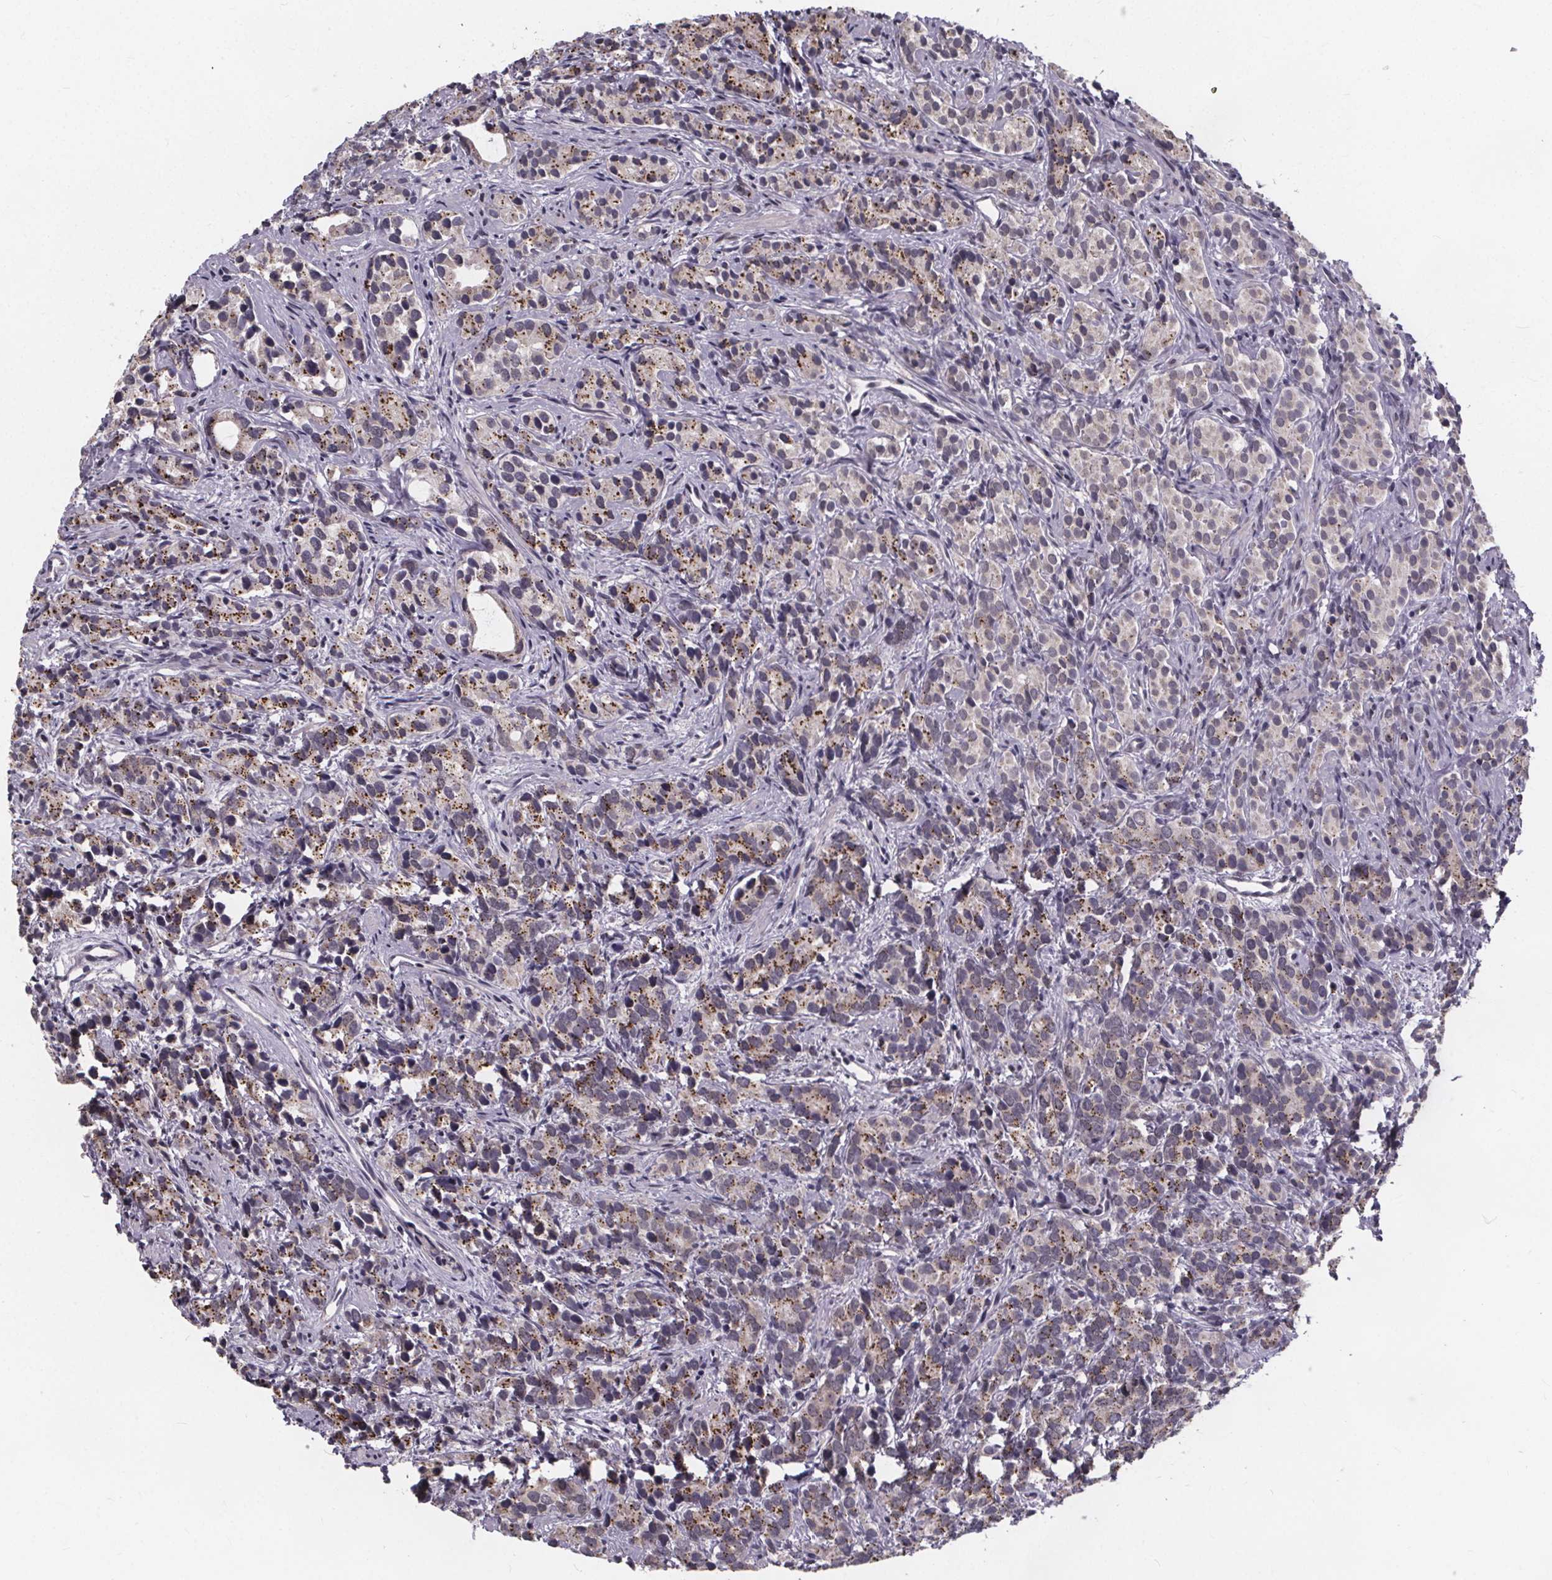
{"staining": {"intensity": "moderate", "quantity": "25%-75%", "location": "cytoplasmic/membranous"}, "tissue": "prostate cancer", "cell_type": "Tumor cells", "image_type": "cancer", "snomed": [{"axis": "morphology", "description": "Adenocarcinoma, High grade"}, {"axis": "topography", "description": "Prostate"}], "caption": "Prostate cancer (adenocarcinoma (high-grade)) stained for a protein reveals moderate cytoplasmic/membranous positivity in tumor cells.", "gene": "FAM181B", "patient": {"sex": "male", "age": 84}}